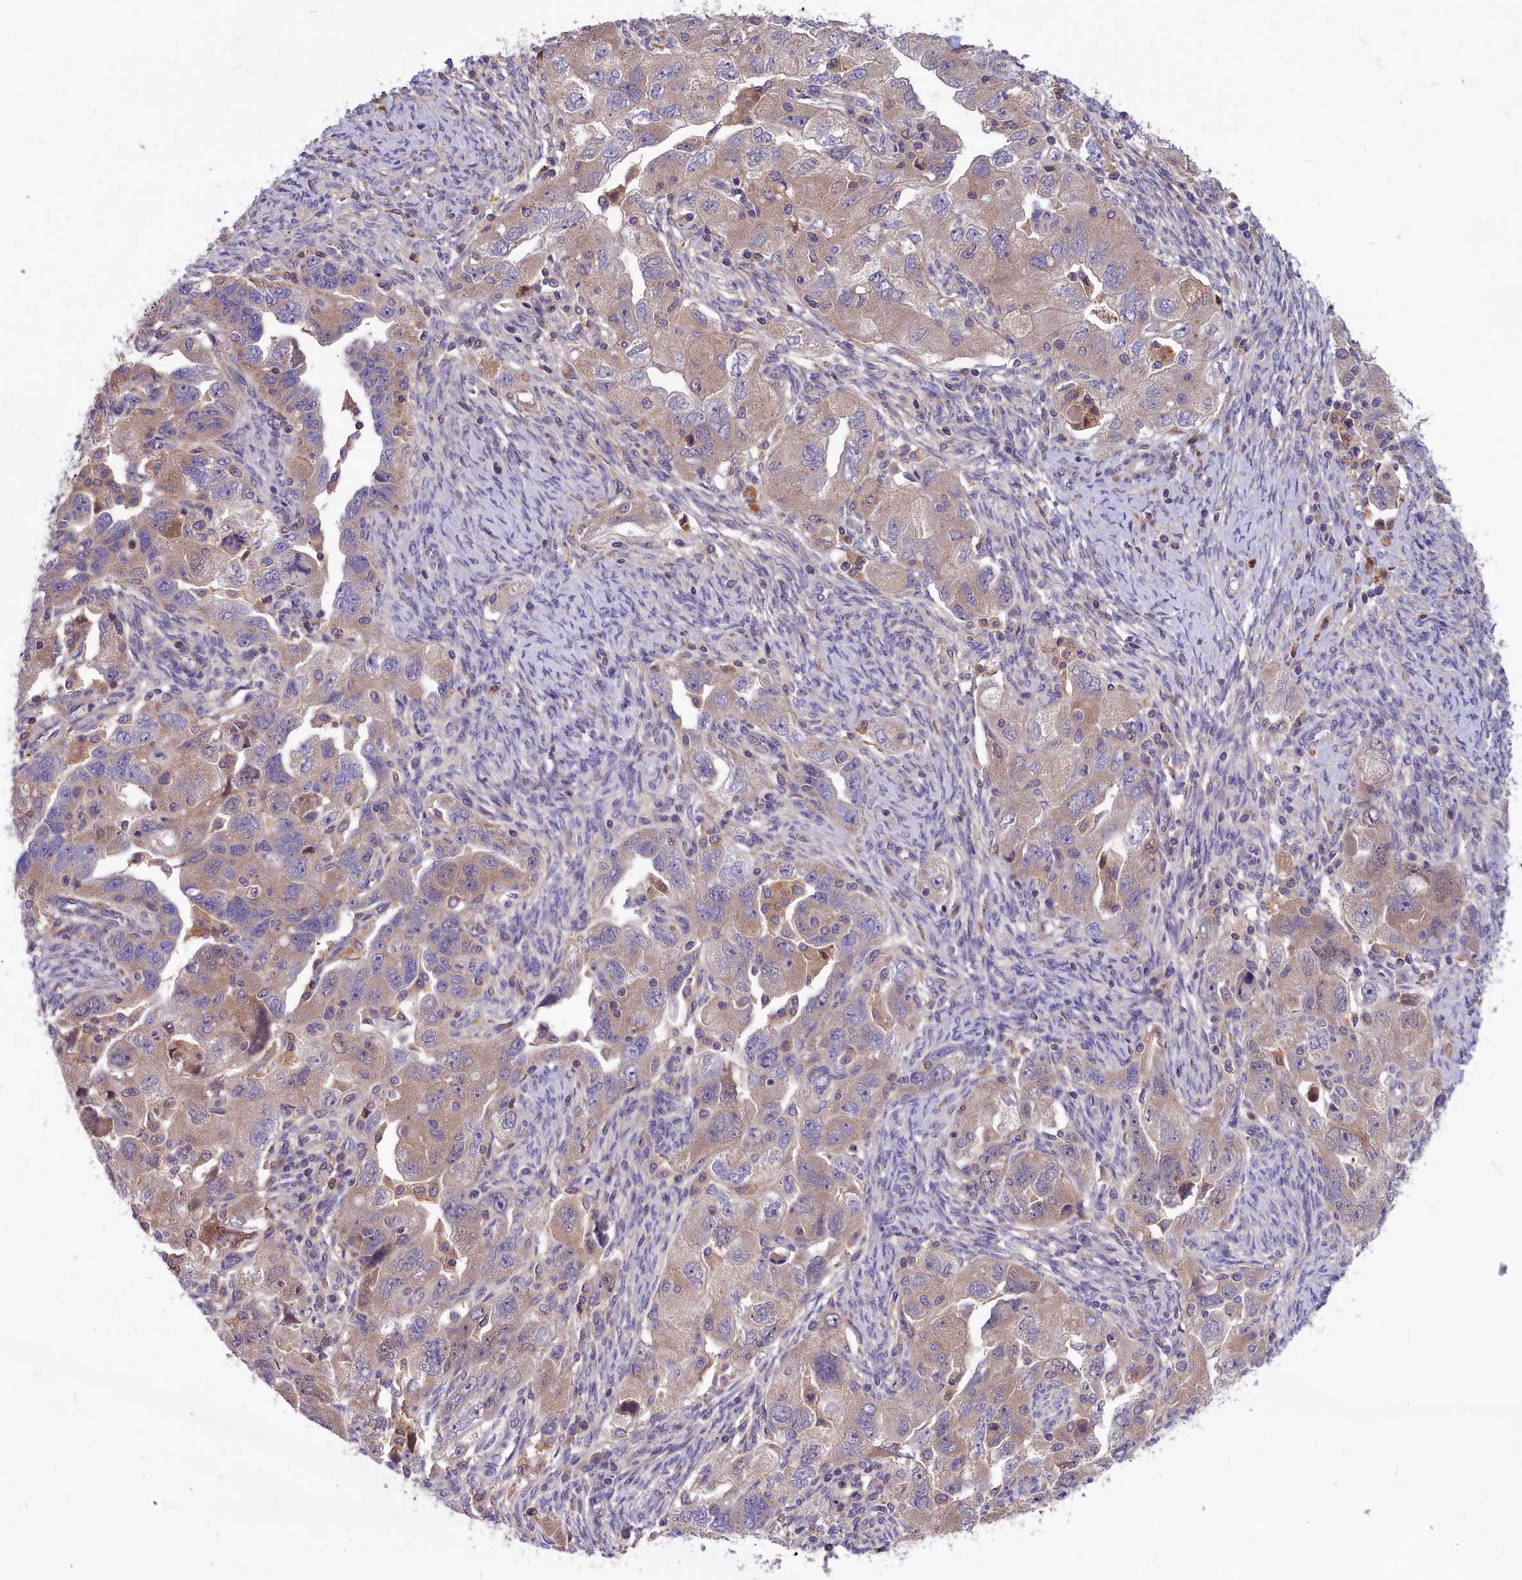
{"staining": {"intensity": "weak", "quantity": "25%-75%", "location": "cytoplasmic/membranous"}, "tissue": "ovarian cancer", "cell_type": "Tumor cells", "image_type": "cancer", "snomed": [{"axis": "morphology", "description": "Carcinoma, NOS"}, {"axis": "morphology", "description": "Cystadenocarcinoma, serous, NOS"}, {"axis": "topography", "description": "Ovary"}], "caption": "Immunohistochemistry (IHC) (DAB) staining of ovarian serous cystadenocarcinoma reveals weak cytoplasmic/membranous protein staining in about 25%-75% of tumor cells. (brown staining indicates protein expression, while blue staining denotes nuclei).", "gene": "AMDHD2", "patient": {"sex": "female", "age": 69}}